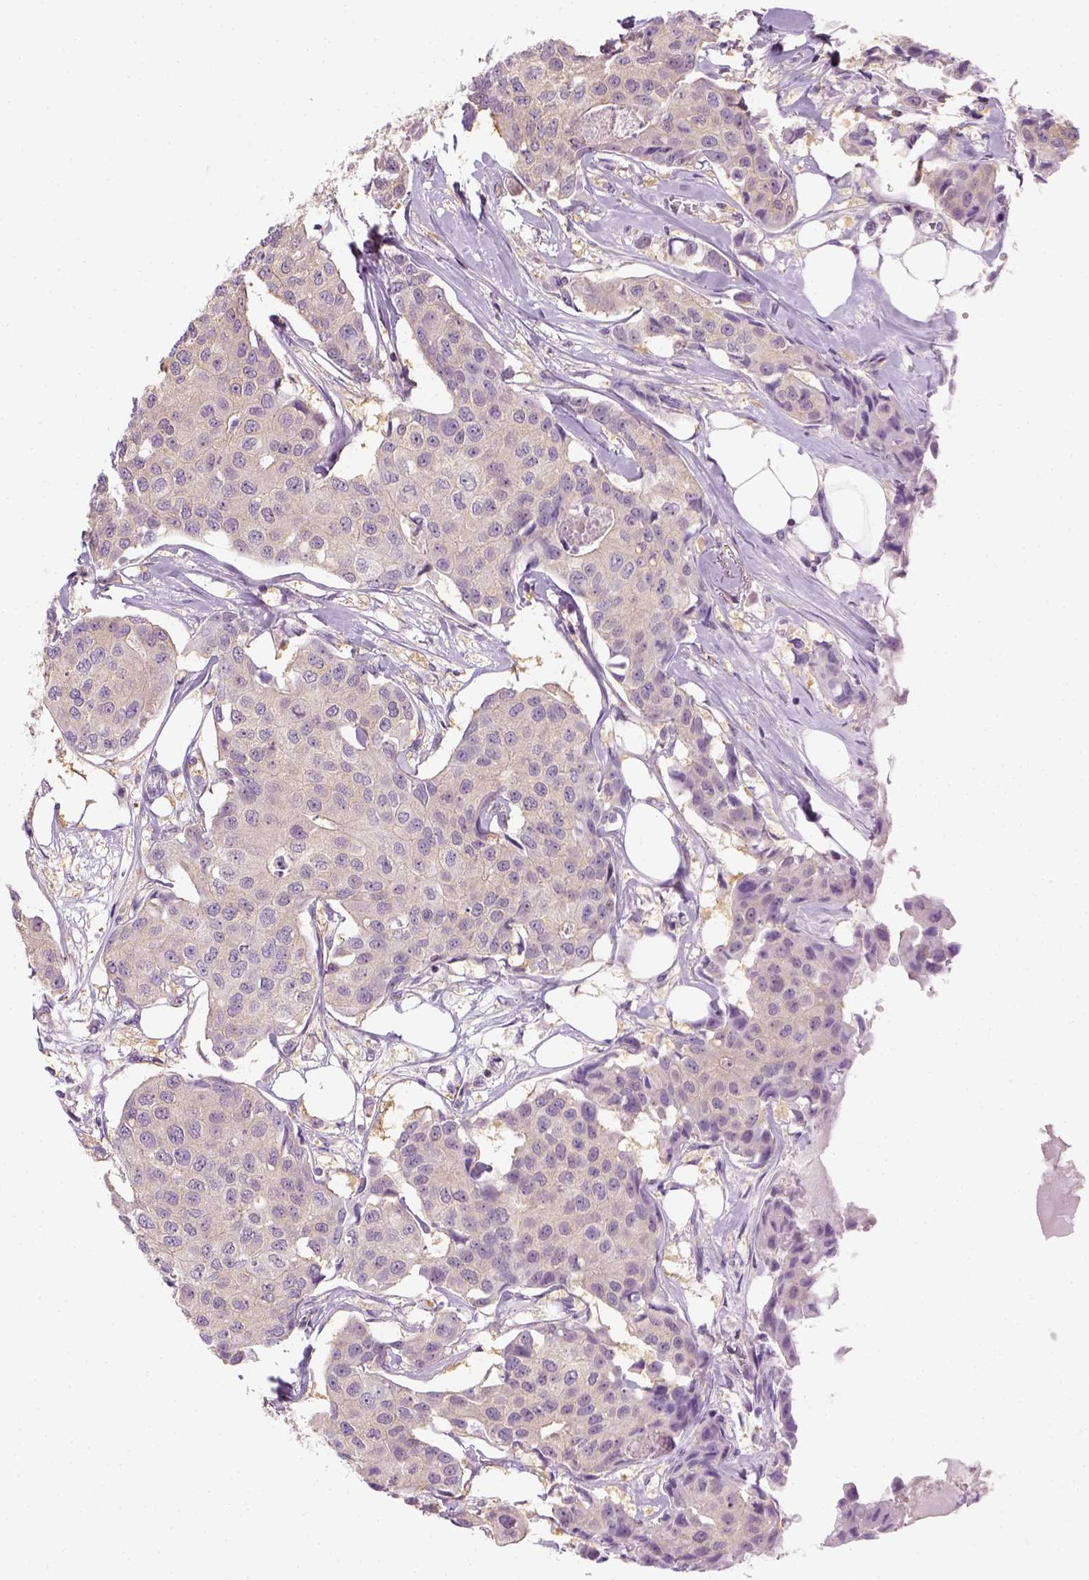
{"staining": {"intensity": "negative", "quantity": "none", "location": "none"}, "tissue": "breast cancer", "cell_type": "Tumor cells", "image_type": "cancer", "snomed": [{"axis": "morphology", "description": "Duct carcinoma"}, {"axis": "topography", "description": "Breast"}, {"axis": "topography", "description": "Lymph node"}], "caption": "DAB immunohistochemical staining of intraductal carcinoma (breast) exhibits no significant expression in tumor cells.", "gene": "EPHB1", "patient": {"sex": "female", "age": 80}}